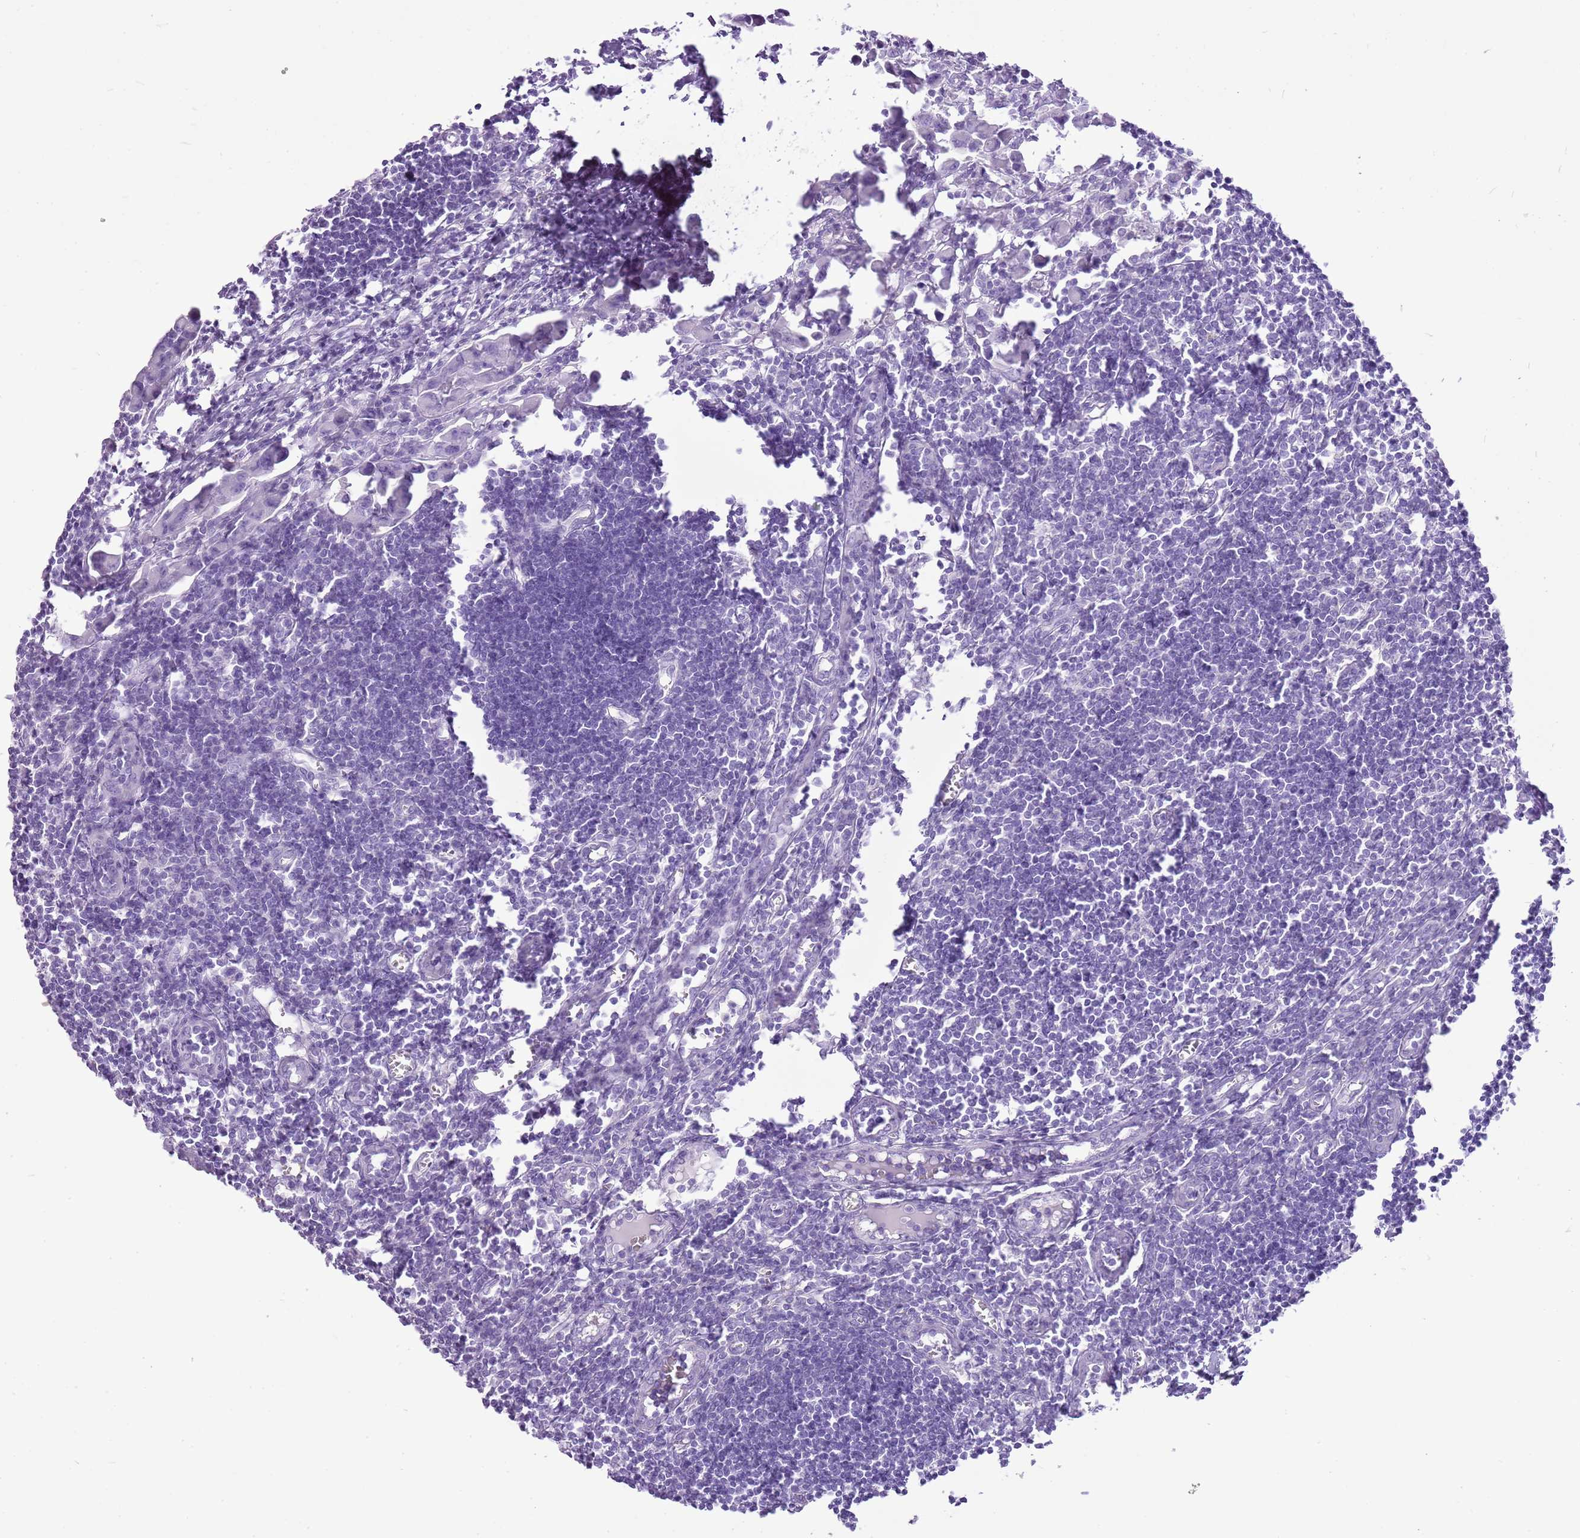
{"staining": {"intensity": "negative", "quantity": "none", "location": "none"}, "tissue": "lymph node", "cell_type": "Germinal center cells", "image_type": "normal", "snomed": [{"axis": "morphology", "description": "Normal tissue, NOS"}, {"axis": "morphology", "description": "Malignant melanoma, Metastatic site"}, {"axis": "topography", "description": "Lymph node"}], "caption": "Unremarkable lymph node was stained to show a protein in brown. There is no significant staining in germinal center cells.", "gene": "CNFN", "patient": {"sex": "male", "age": 41}}